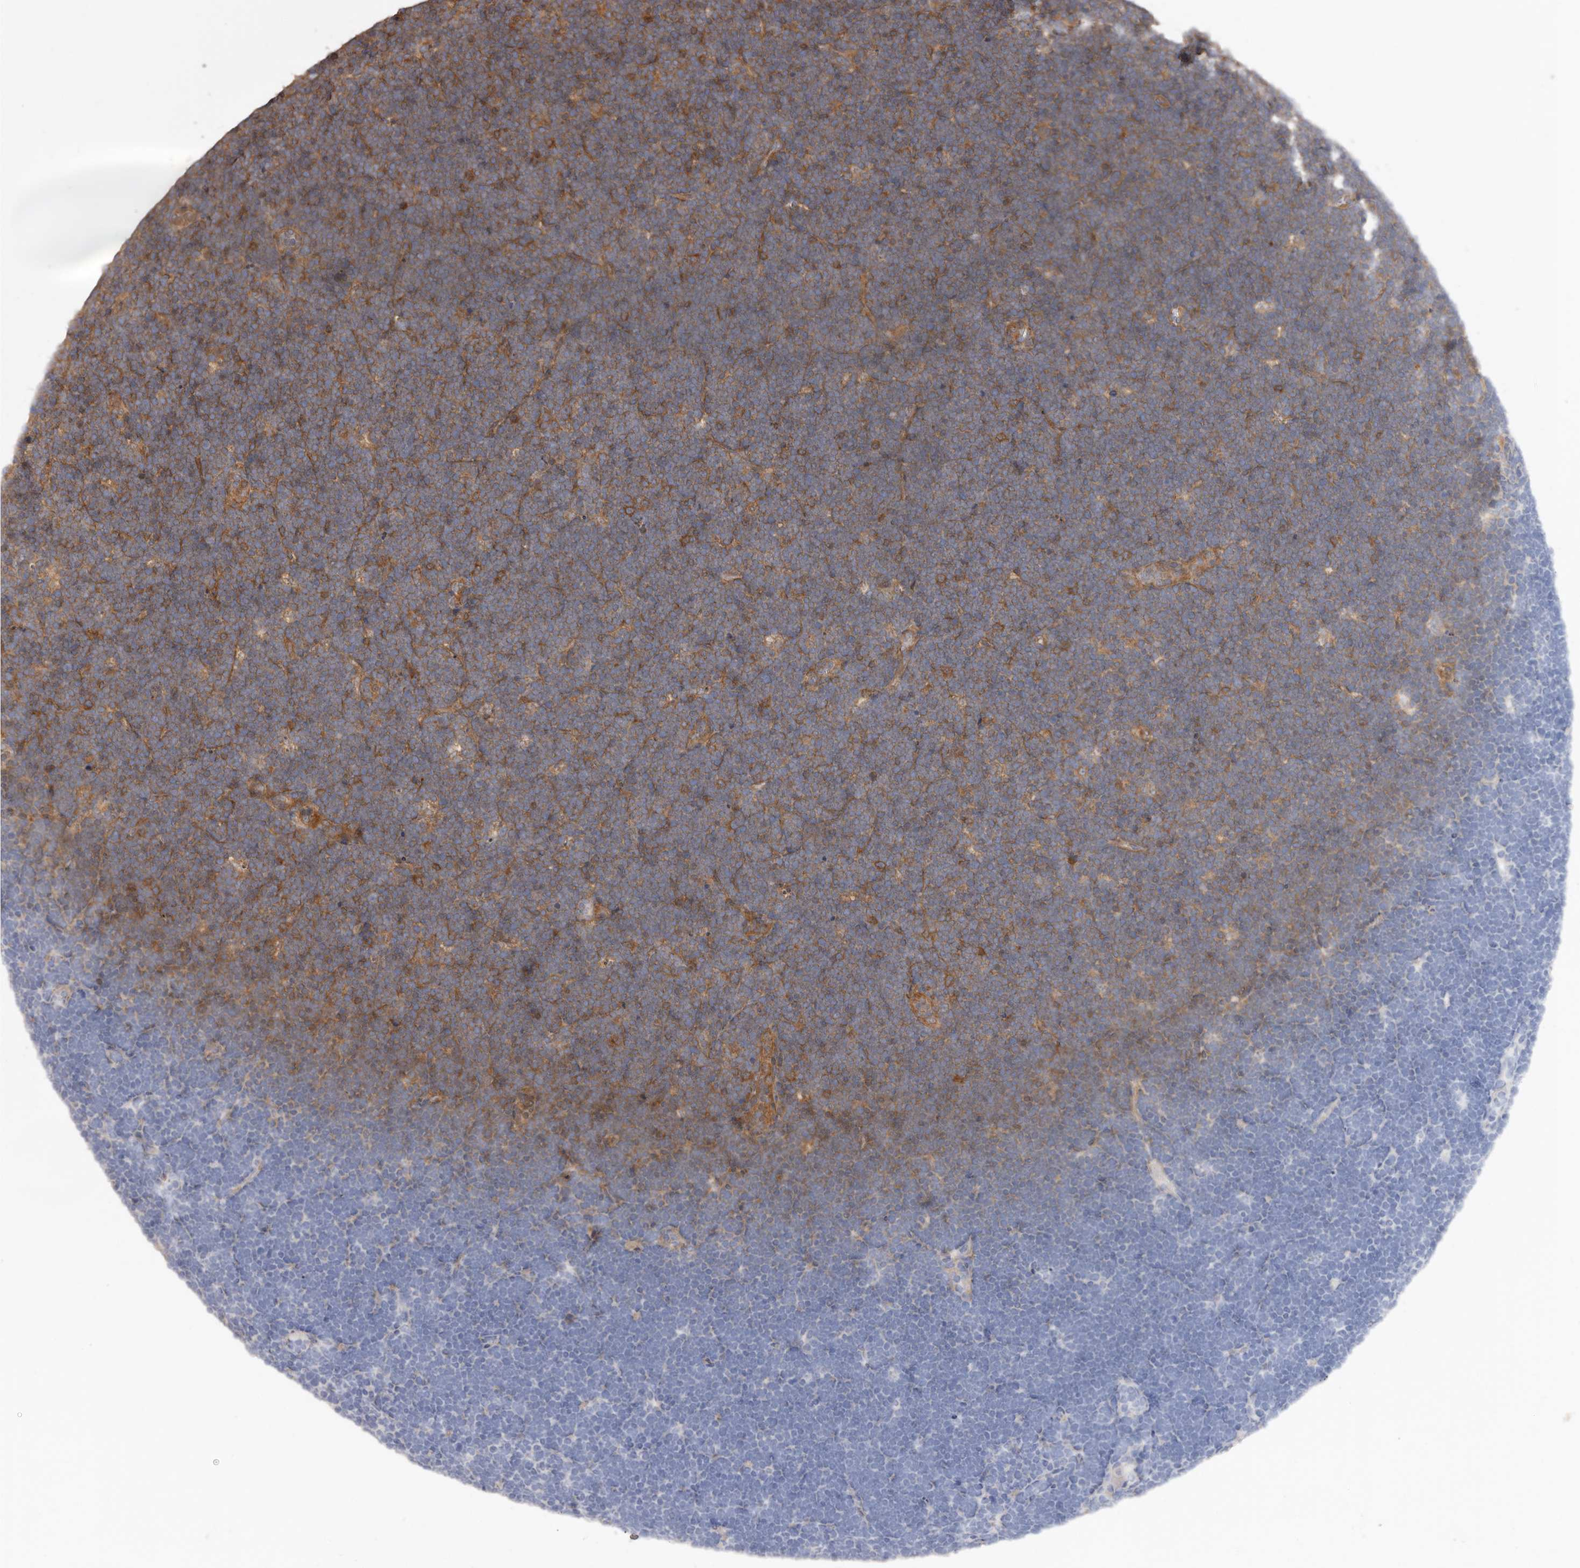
{"staining": {"intensity": "moderate", "quantity": ">75%", "location": "cytoplasmic/membranous"}, "tissue": "lymphoma", "cell_type": "Tumor cells", "image_type": "cancer", "snomed": [{"axis": "morphology", "description": "Malignant lymphoma, non-Hodgkin's type, High grade"}, {"axis": "topography", "description": "Lymph node"}], "caption": "Human malignant lymphoma, non-Hodgkin's type (high-grade) stained with a brown dye exhibits moderate cytoplasmic/membranous positive expression in approximately >75% of tumor cells.", "gene": "COQ8B", "patient": {"sex": "male", "age": 13}}